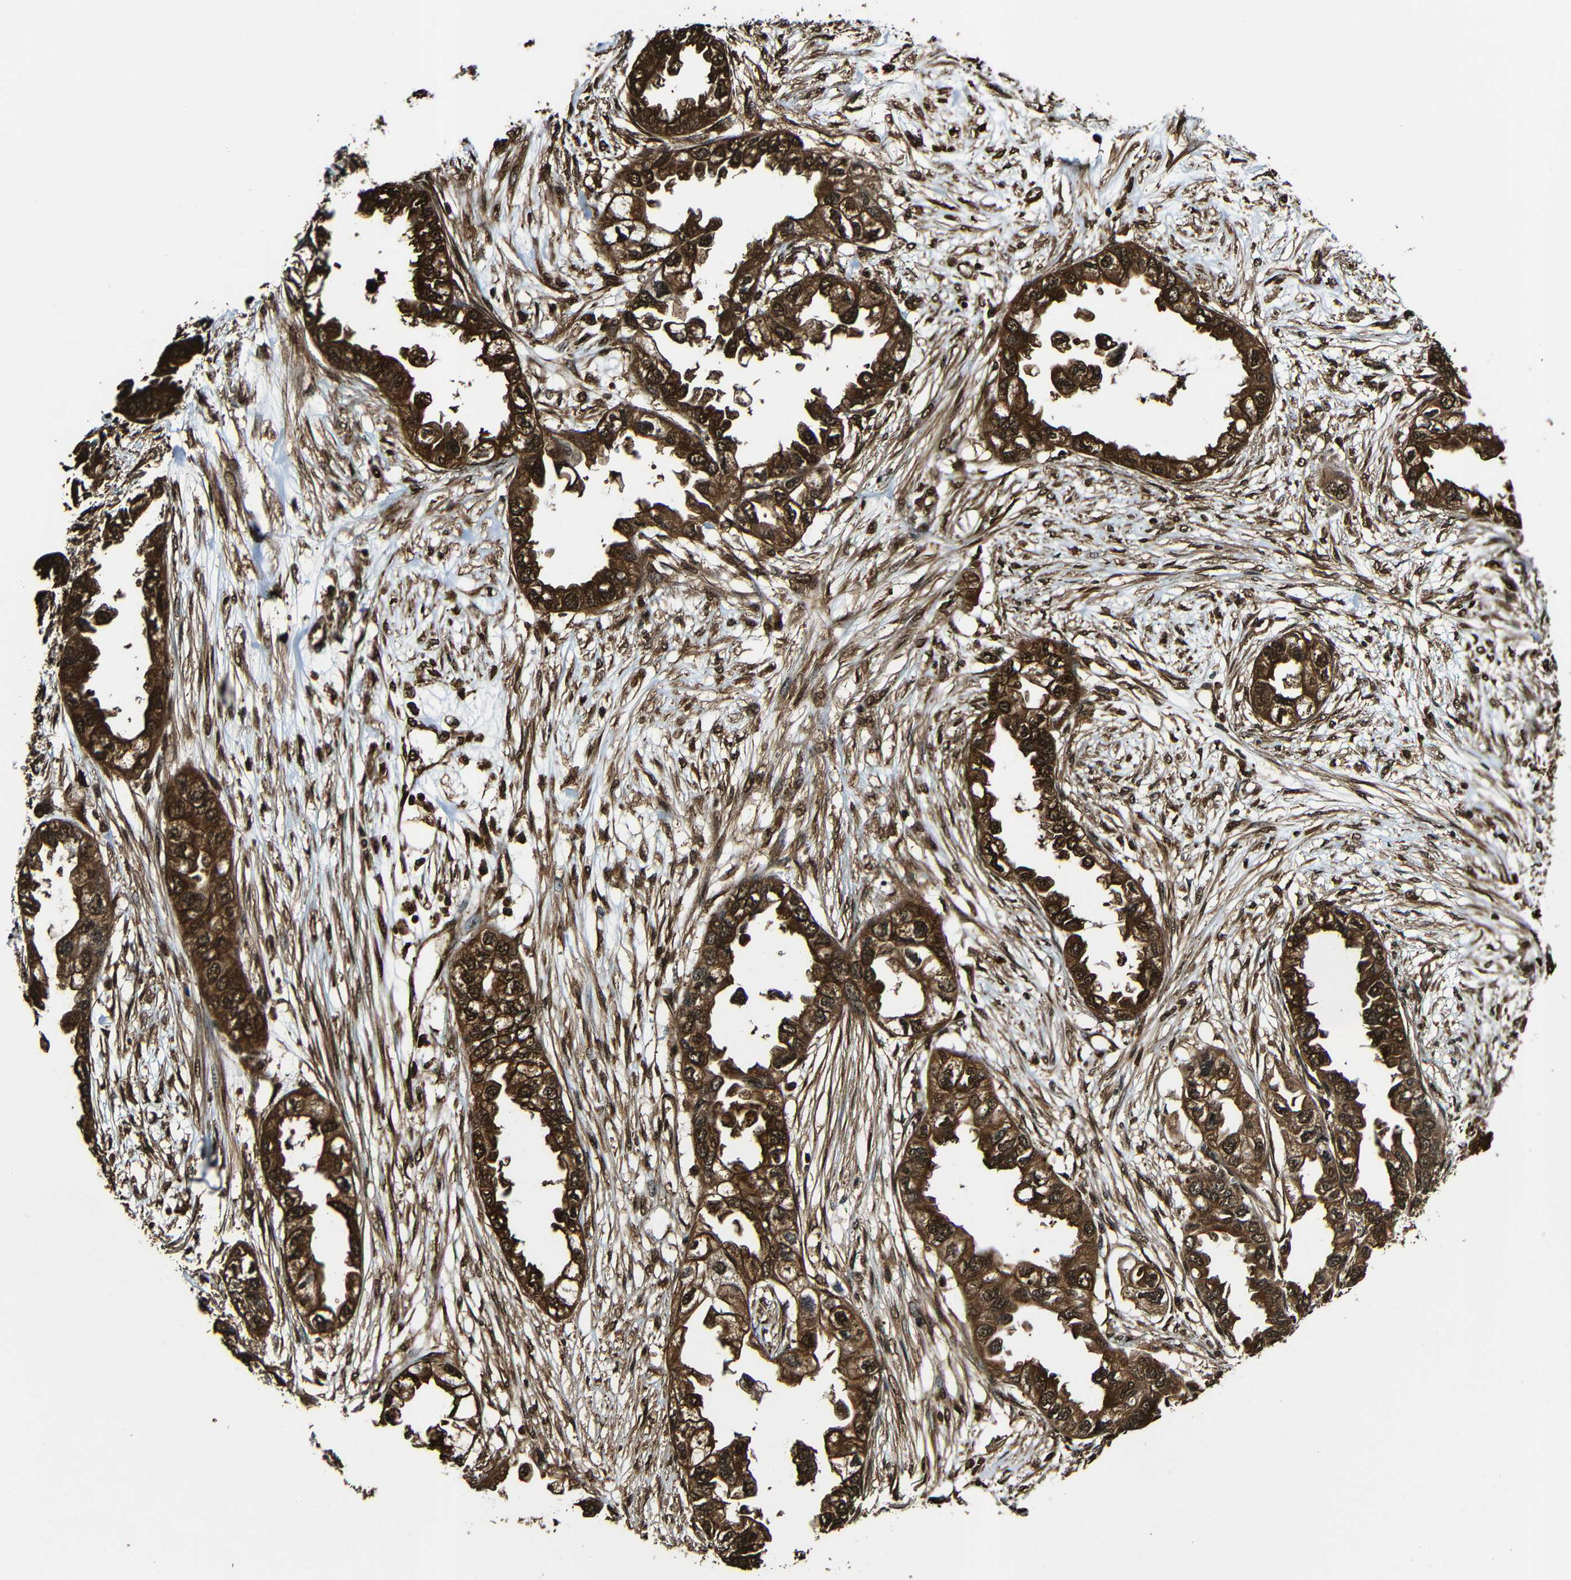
{"staining": {"intensity": "strong", "quantity": ">75%", "location": "cytoplasmic/membranous,nuclear"}, "tissue": "endometrial cancer", "cell_type": "Tumor cells", "image_type": "cancer", "snomed": [{"axis": "morphology", "description": "Adenocarcinoma, NOS"}, {"axis": "topography", "description": "Endometrium"}], "caption": "A photomicrograph of endometrial adenocarcinoma stained for a protein displays strong cytoplasmic/membranous and nuclear brown staining in tumor cells.", "gene": "VCP", "patient": {"sex": "female", "age": 67}}